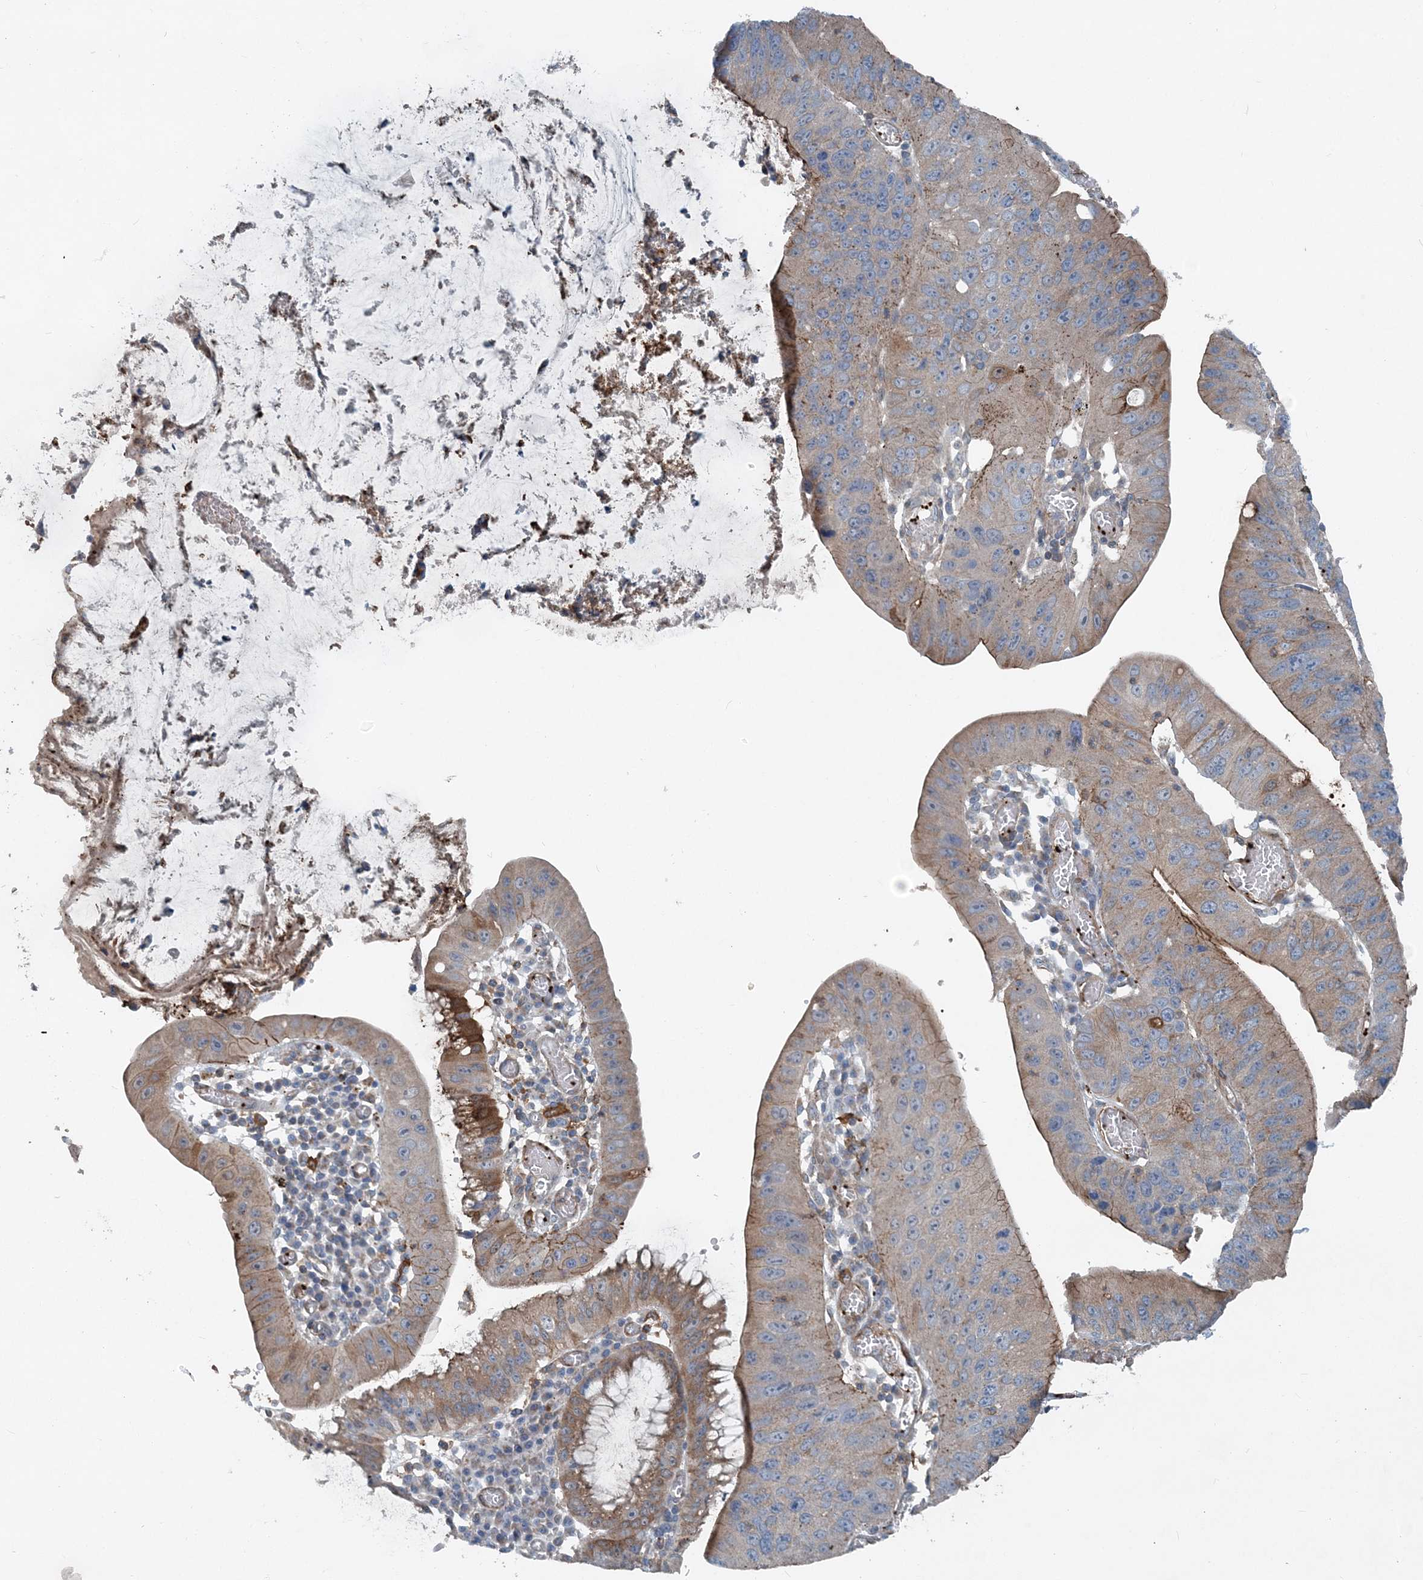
{"staining": {"intensity": "moderate", "quantity": "25%-75%", "location": "cytoplasmic/membranous"}, "tissue": "stomach cancer", "cell_type": "Tumor cells", "image_type": "cancer", "snomed": [{"axis": "morphology", "description": "Adenocarcinoma, NOS"}, {"axis": "topography", "description": "Stomach"}], "caption": "A histopathology image showing moderate cytoplasmic/membranous expression in about 25%-75% of tumor cells in stomach cancer, as visualized by brown immunohistochemical staining.", "gene": "DGUOK", "patient": {"sex": "male", "age": 59}}